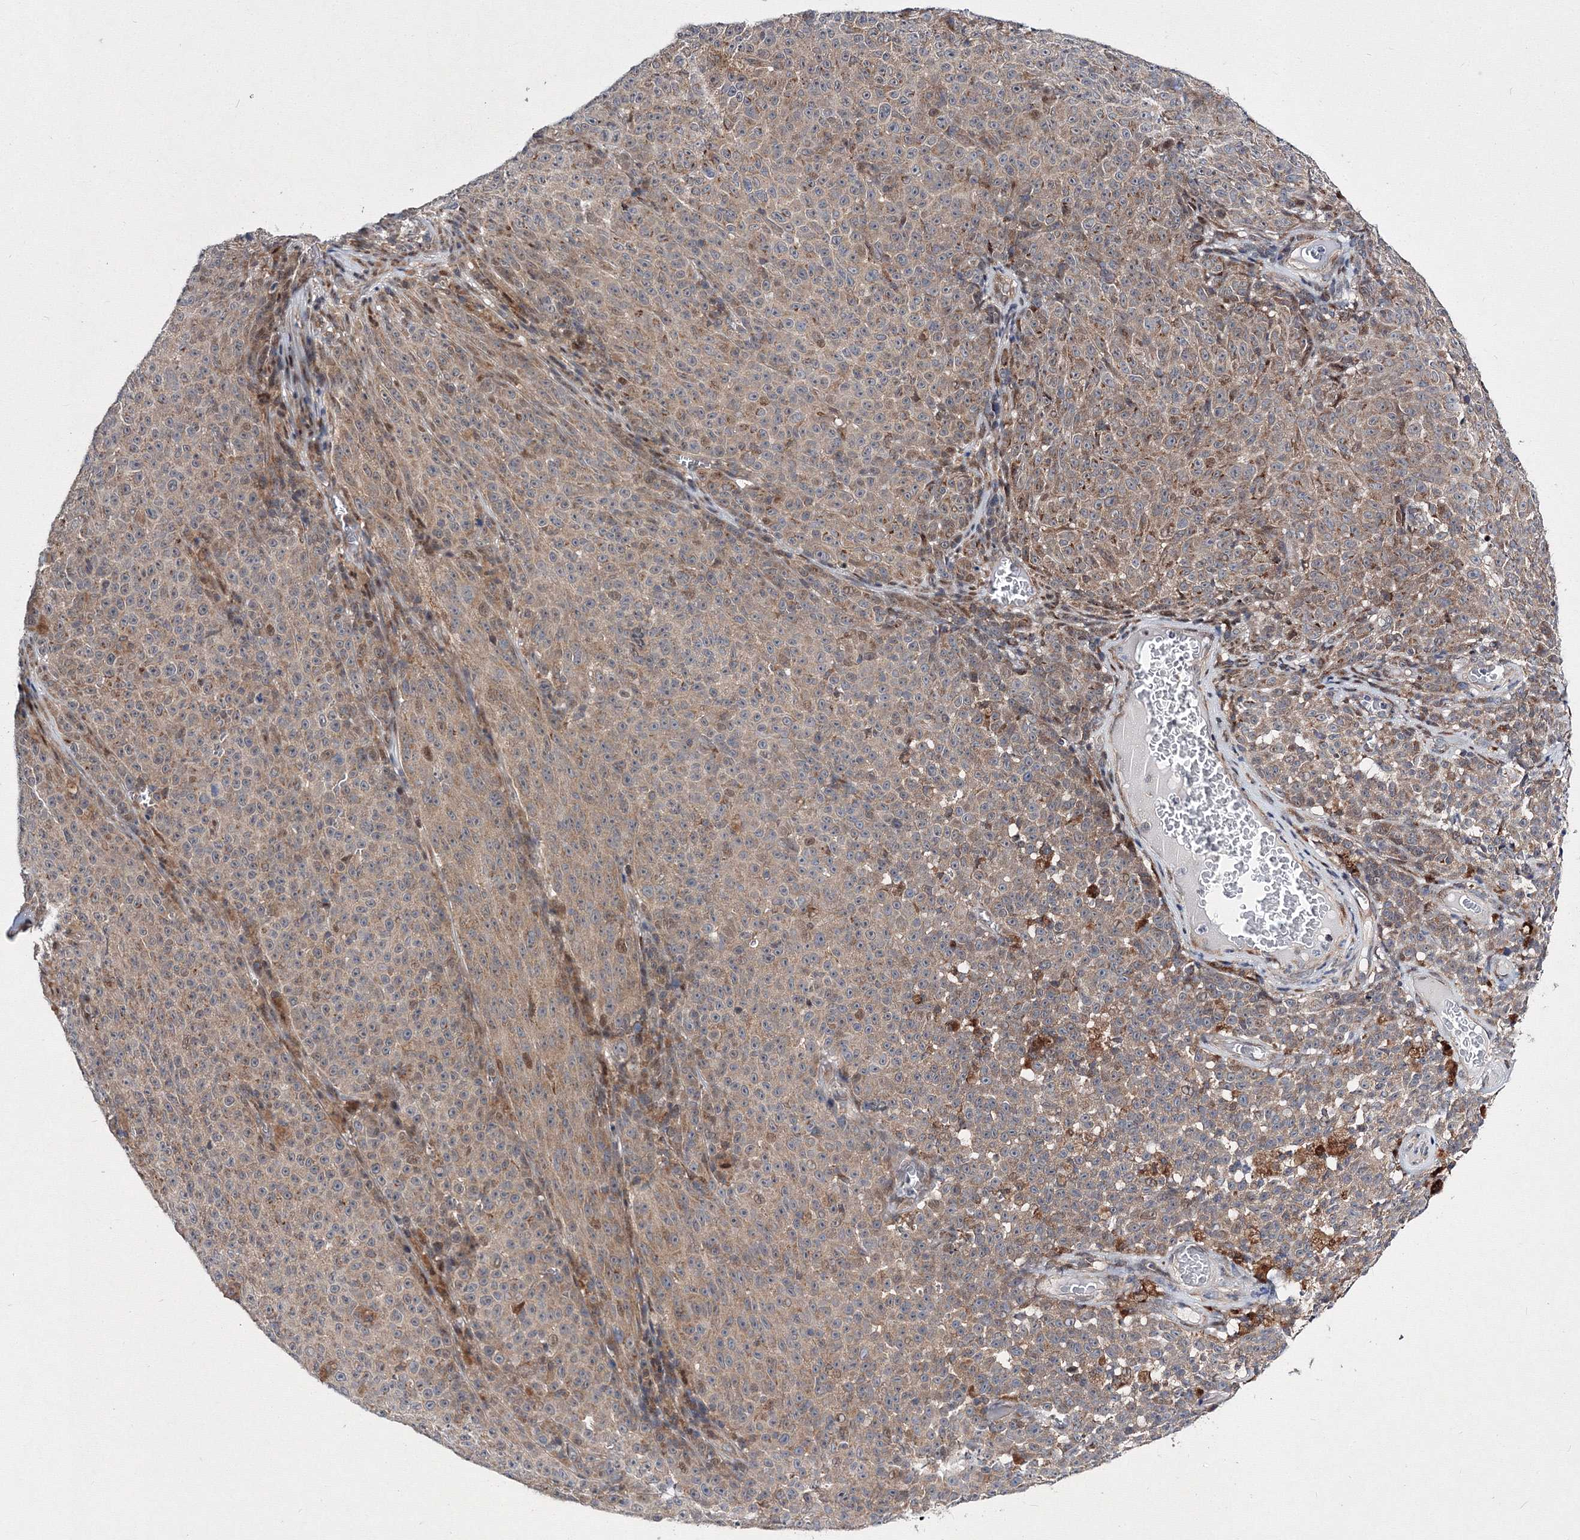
{"staining": {"intensity": "moderate", "quantity": ">75%", "location": "cytoplasmic/membranous"}, "tissue": "melanoma", "cell_type": "Tumor cells", "image_type": "cancer", "snomed": [{"axis": "morphology", "description": "Malignant melanoma, NOS"}, {"axis": "topography", "description": "Skin"}], "caption": "This is an image of immunohistochemistry (IHC) staining of malignant melanoma, which shows moderate staining in the cytoplasmic/membranous of tumor cells.", "gene": "GPN1", "patient": {"sex": "female", "age": 82}}